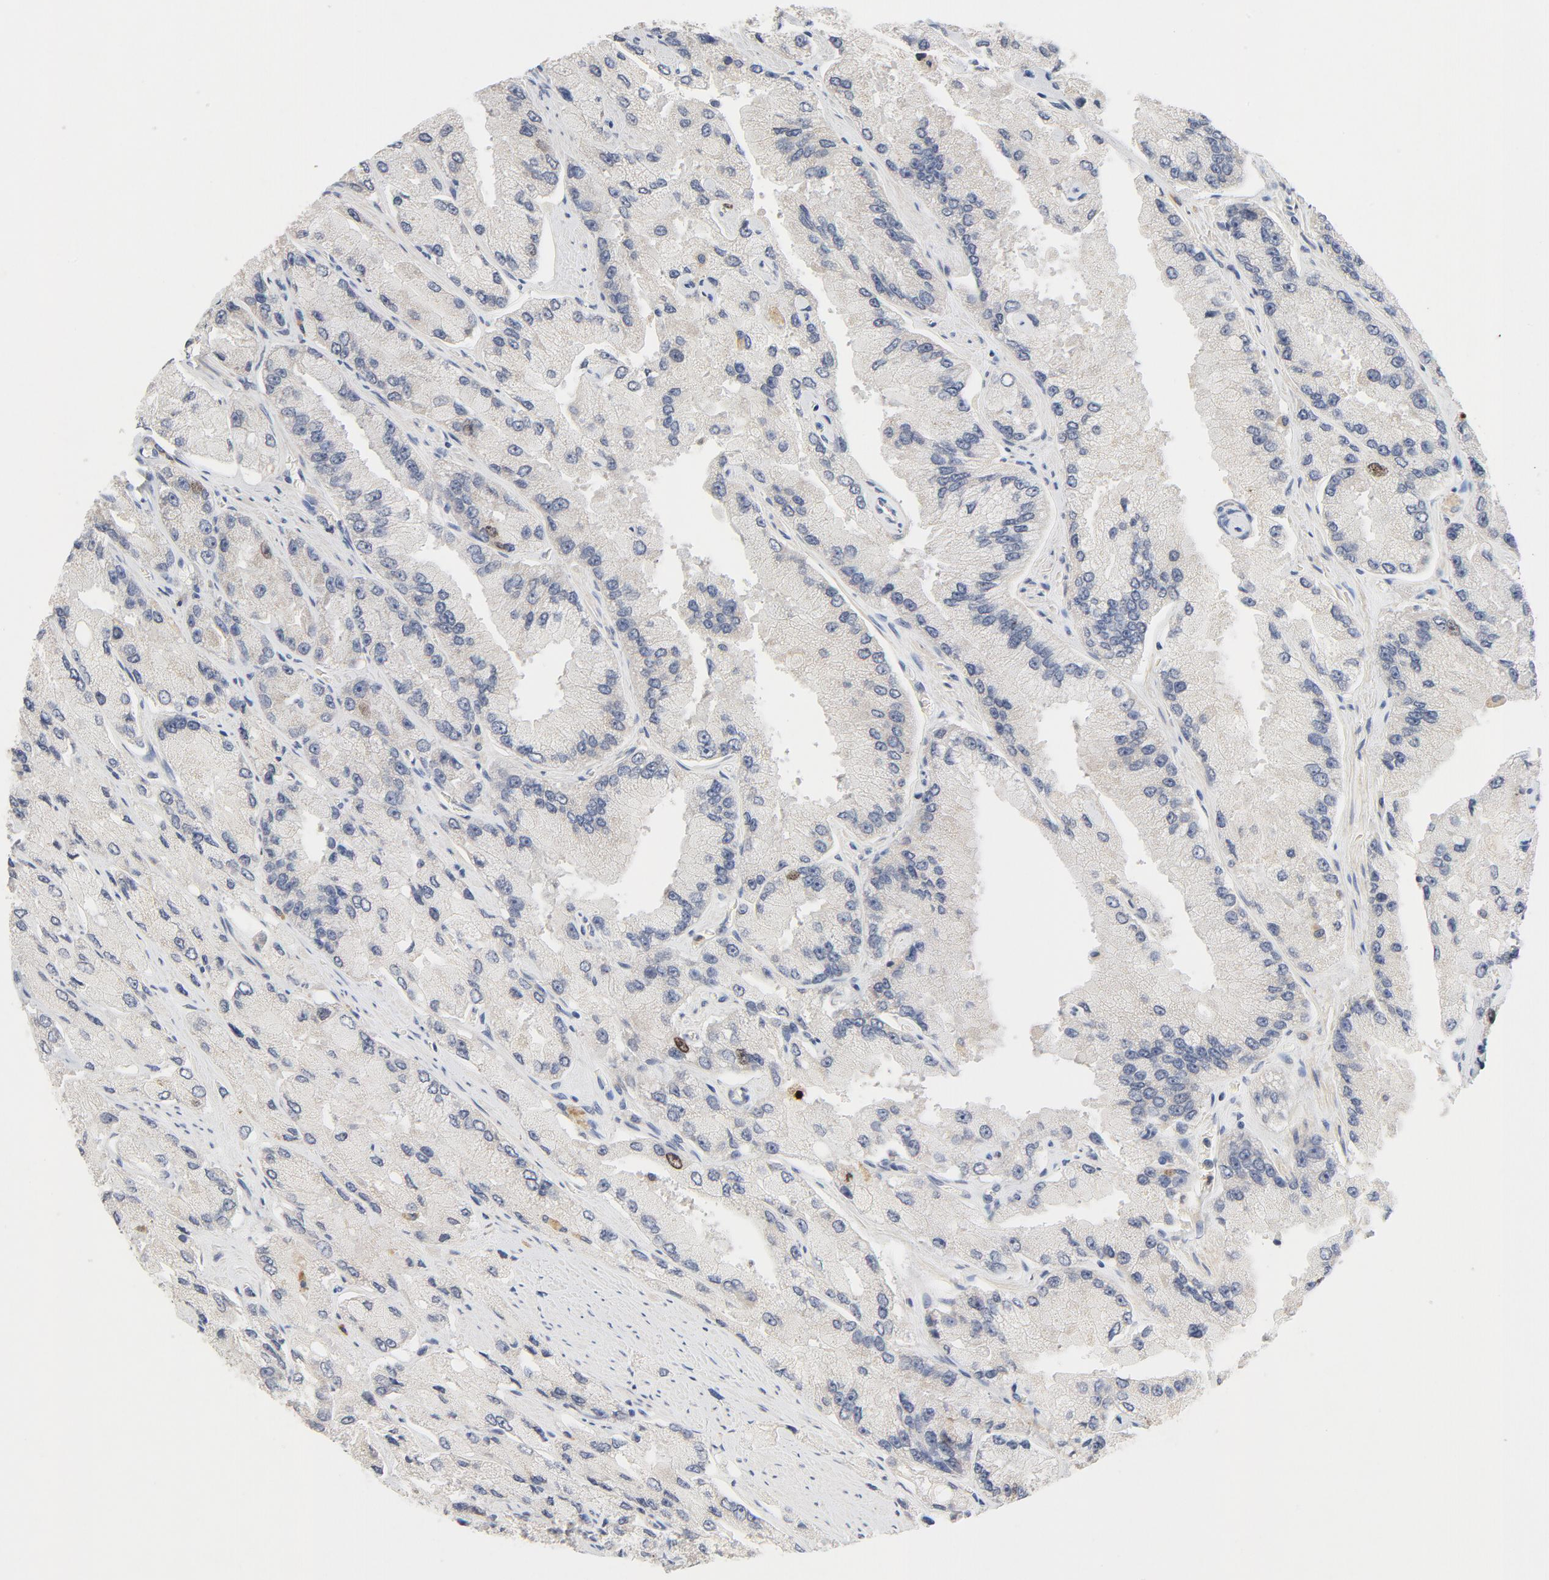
{"staining": {"intensity": "moderate", "quantity": "<25%", "location": "nuclear"}, "tissue": "prostate cancer", "cell_type": "Tumor cells", "image_type": "cancer", "snomed": [{"axis": "morphology", "description": "Adenocarcinoma, High grade"}, {"axis": "topography", "description": "Prostate"}], "caption": "Prostate cancer (adenocarcinoma (high-grade)) stained with DAB (3,3'-diaminobenzidine) immunohistochemistry (IHC) shows low levels of moderate nuclear positivity in approximately <25% of tumor cells.", "gene": "BIRC5", "patient": {"sex": "male", "age": 58}}